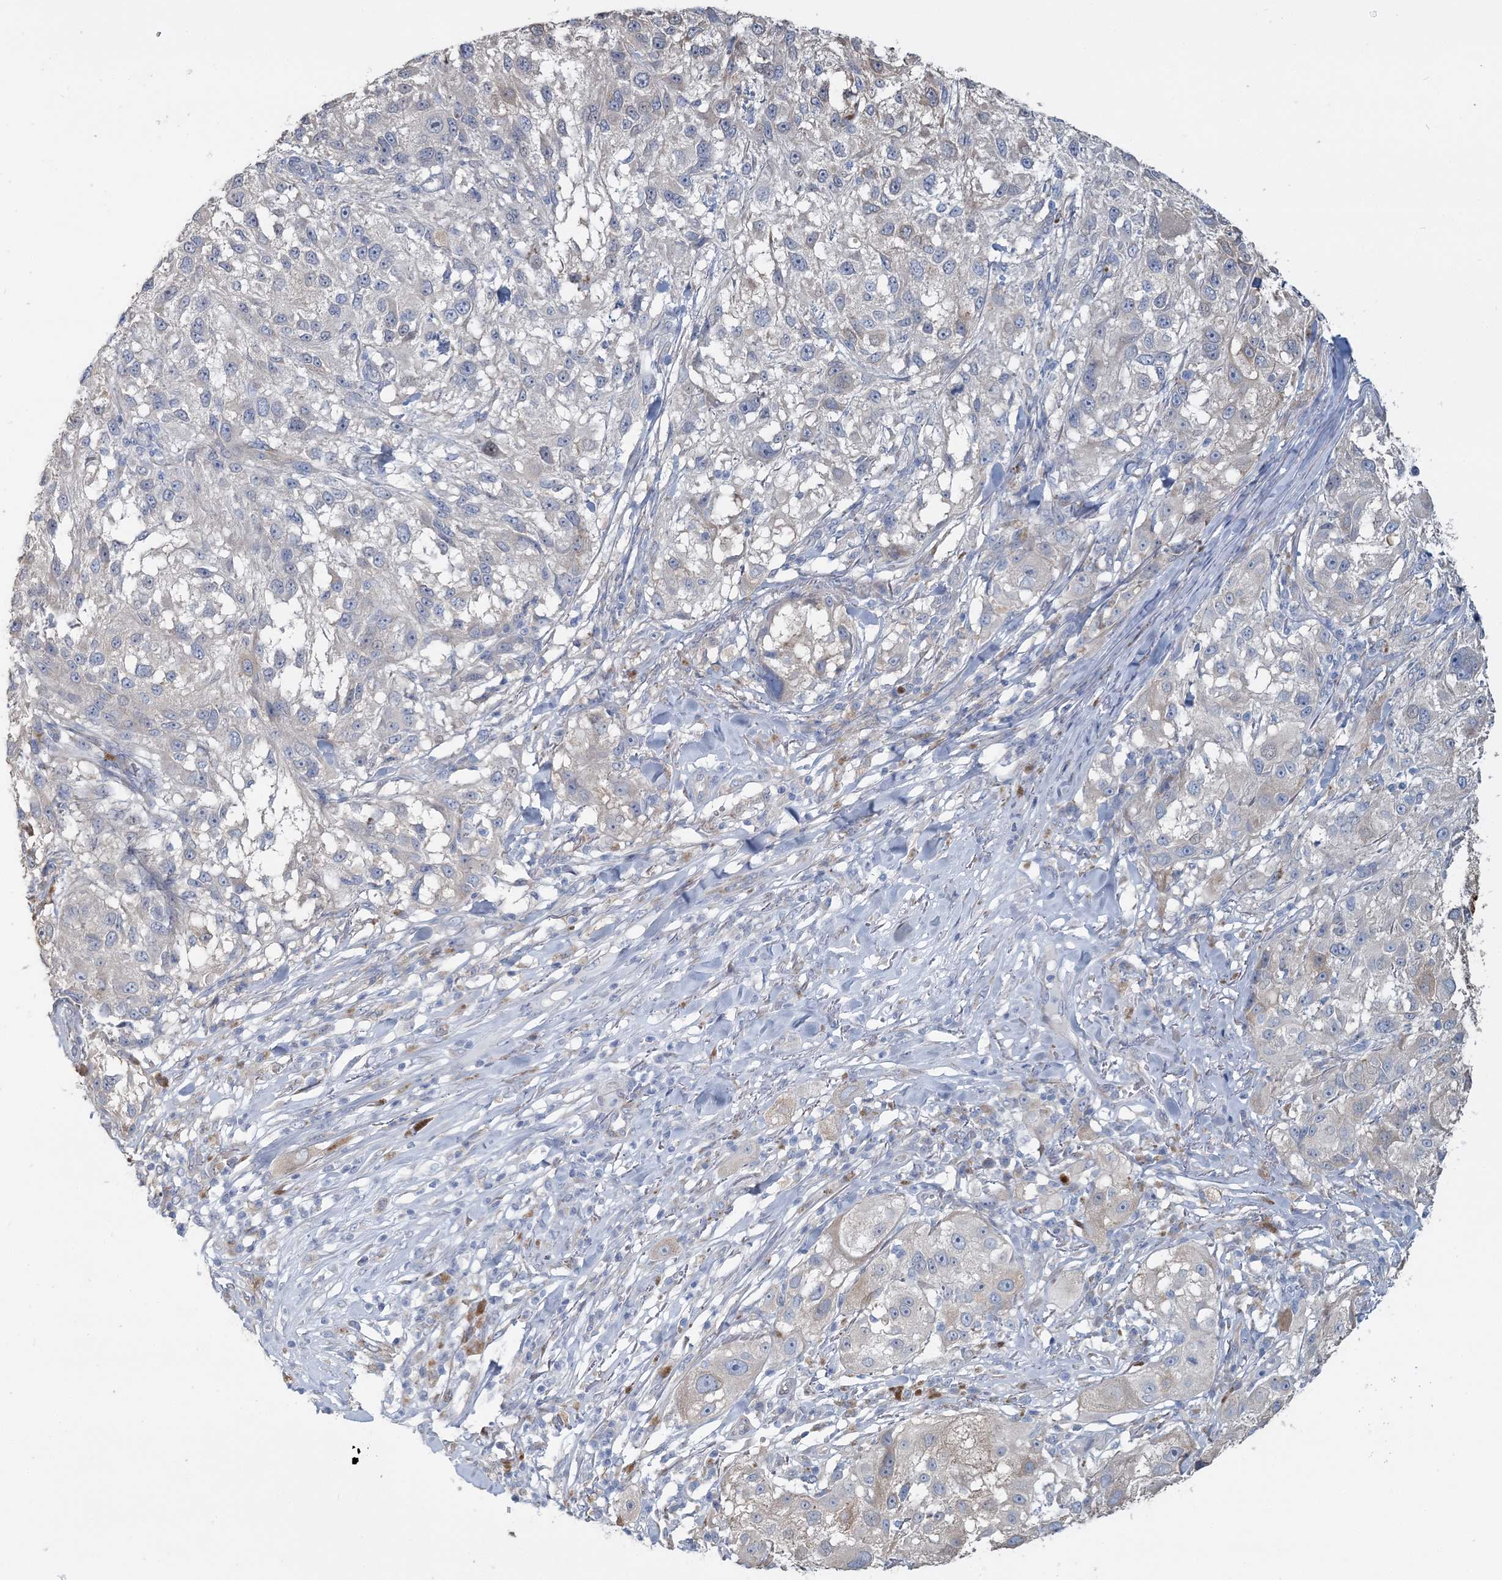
{"staining": {"intensity": "weak", "quantity": "<25%", "location": "cytoplasmic/membranous"}, "tissue": "melanoma", "cell_type": "Tumor cells", "image_type": "cancer", "snomed": [{"axis": "morphology", "description": "Necrosis, NOS"}, {"axis": "morphology", "description": "Malignant melanoma, NOS"}, {"axis": "topography", "description": "Skin"}], "caption": "High magnification brightfield microscopy of malignant melanoma stained with DAB (3,3'-diaminobenzidine) (brown) and counterstained with hematoxylin (blue): tumor cells show no significant expression. (Brightfield microscopy of DAB (3,3'-diaminobenzidine) immunohistochemistry at high magnification).", "gene": "CMBL", "patient": {"sex": "female", "age": 87}}